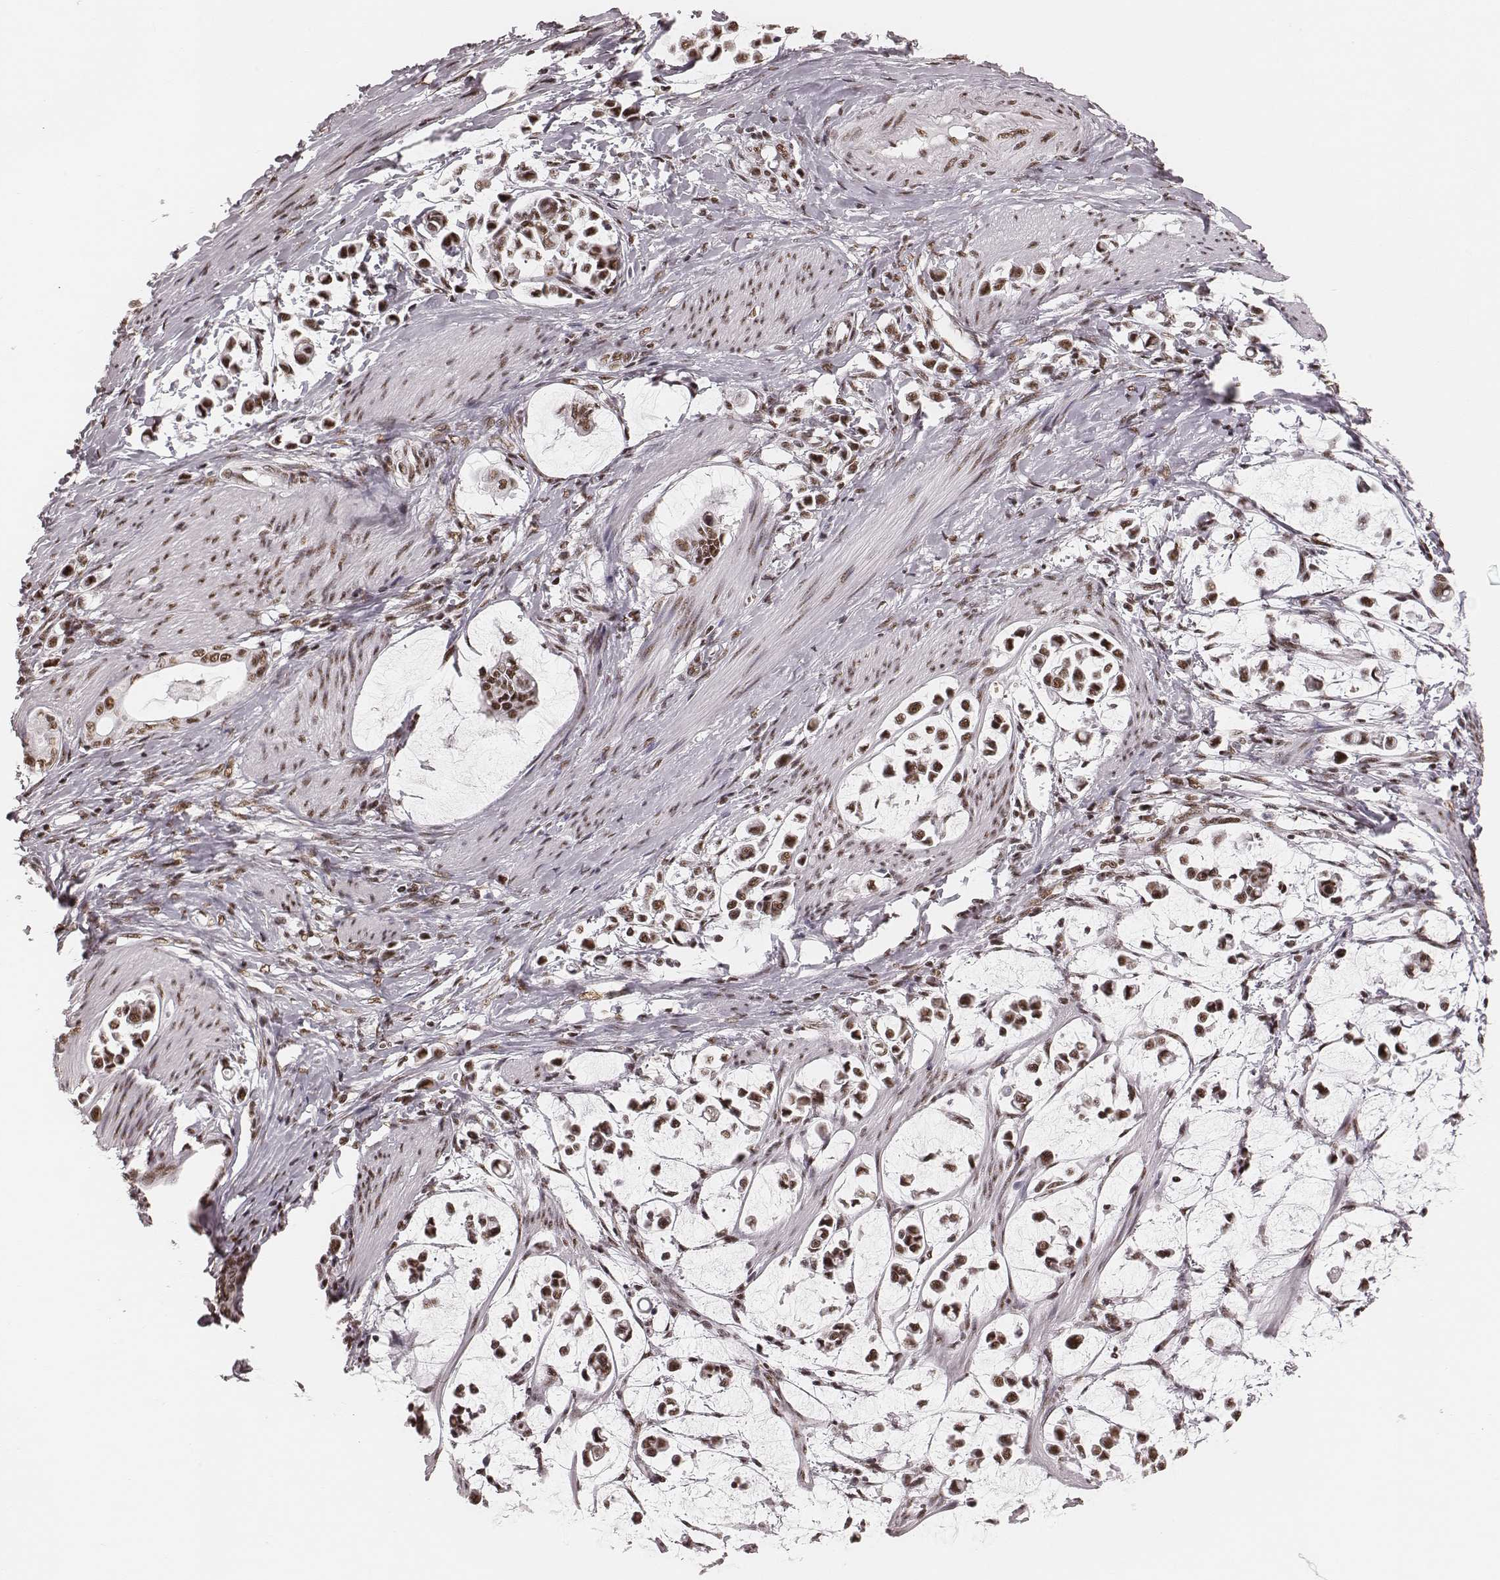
{"staining": {"intensity": "strong", "quantity": ">75%", "location": "nuclear"}, "tissue": "stomach cancer", "cell_type": "Tumor cells", "image_type": "cancer", "snomed": [{"axis": "morphology", "description": "Adenocarcinoma, NOS"}, {"axis": "topography", "description": "Stomach"}], "caption": "About >75% of tumor cells in human stomach cancer reveal strong nuclear protein staining as visualized by brown immunohistochemical staining.", "gene": "LUC7L", "patient": {"sex": "male", "age": 82}}